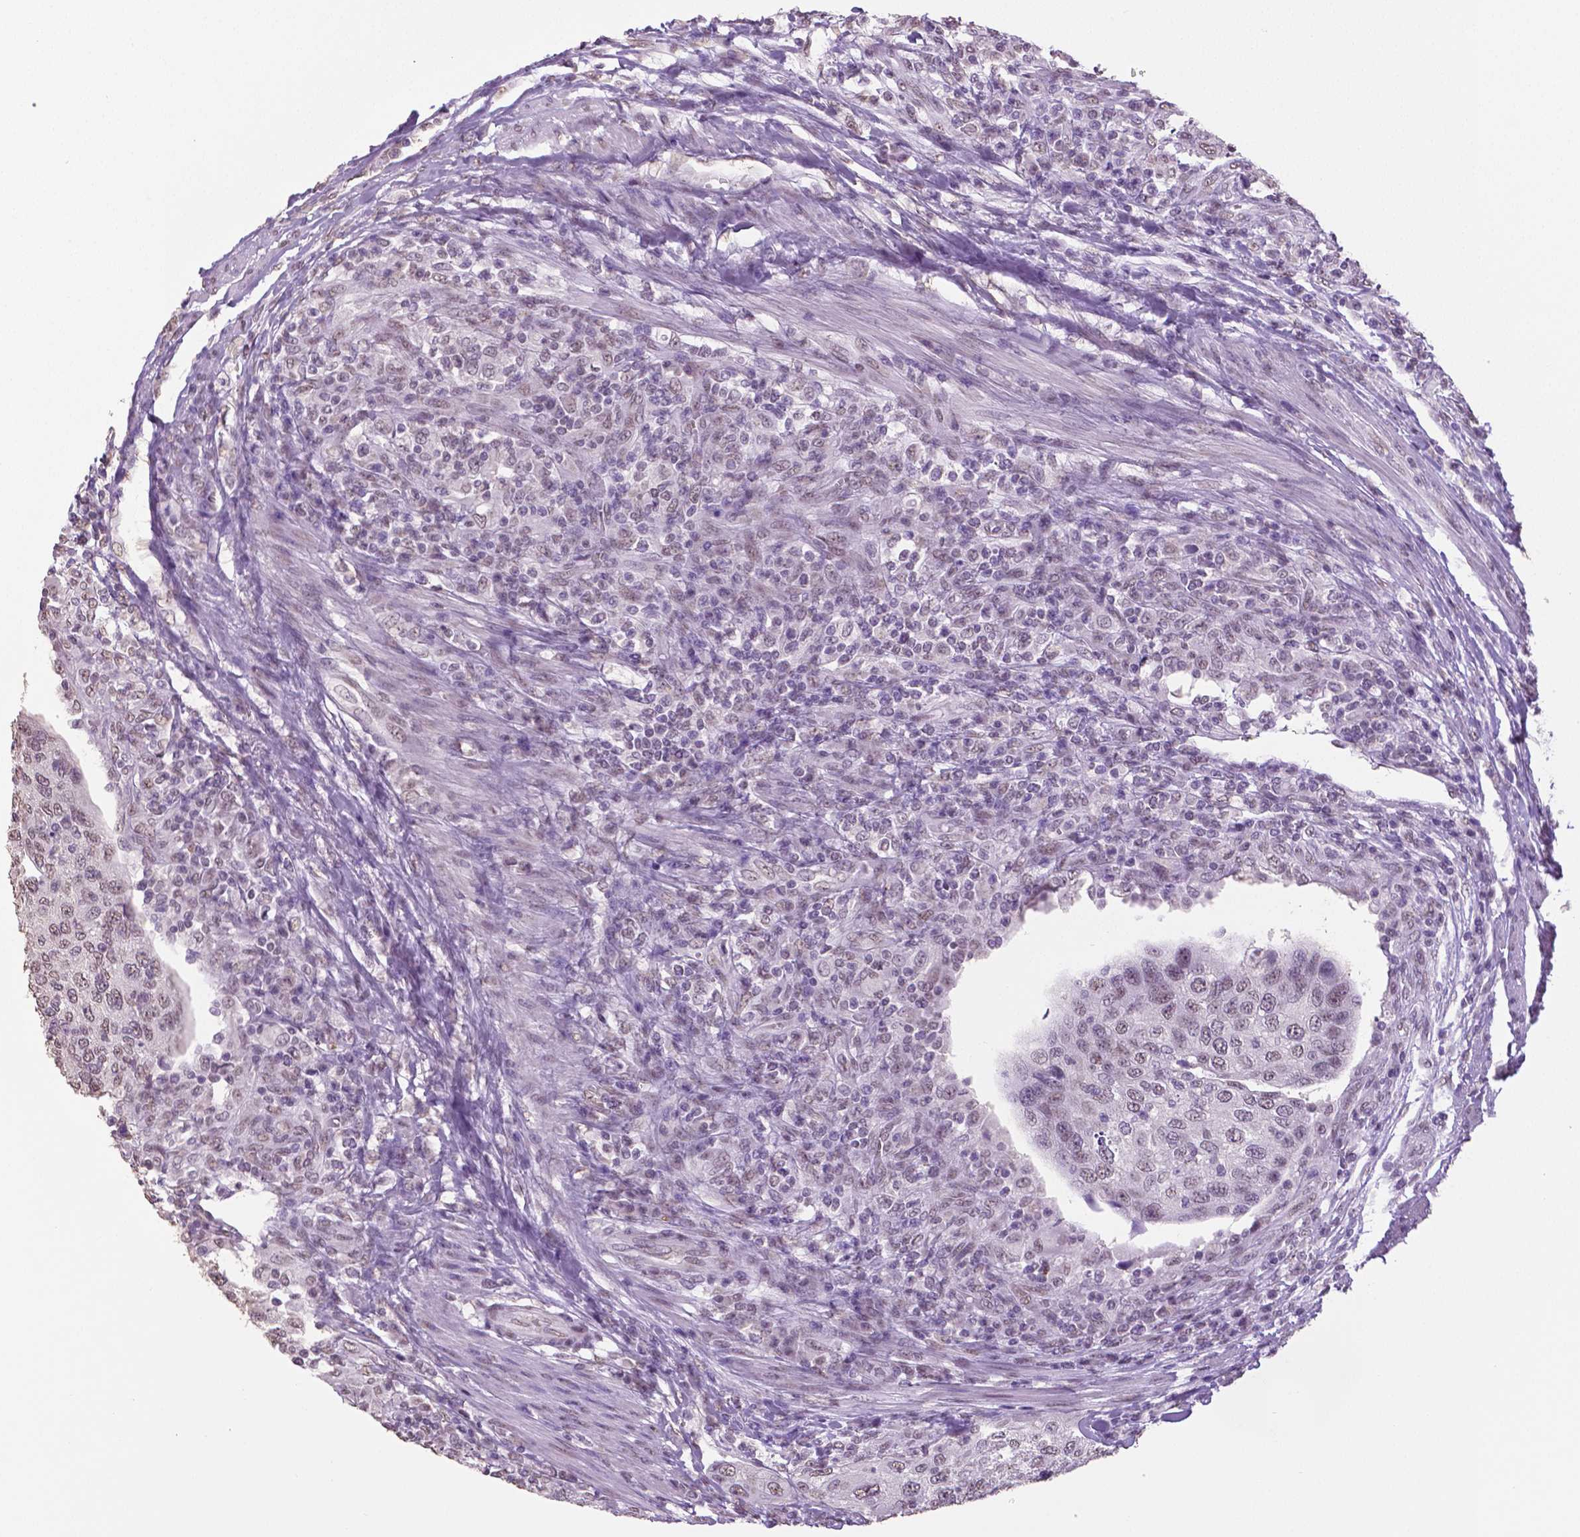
{"staining": {"intensity": "weak", "quantity": "<25%", "location": "nuclear"}, "tissue": "urothelial cancer", "cell_type": "Tumor cells", "image_type": "cancer", "snomed": [{"axis": "morphology", "description": "Urothelial carcinoma, High grade"}, {"axis": "topography", "description": "Urinary bladder"}], "caption": "A high-resolution histopathology image shows IHC staining of high-grade urothelial carcinoma, which displays no significant staining in tumor cells.", "gene": "IGF2BP1", "patient": {"sex": "female", "age": 78}}